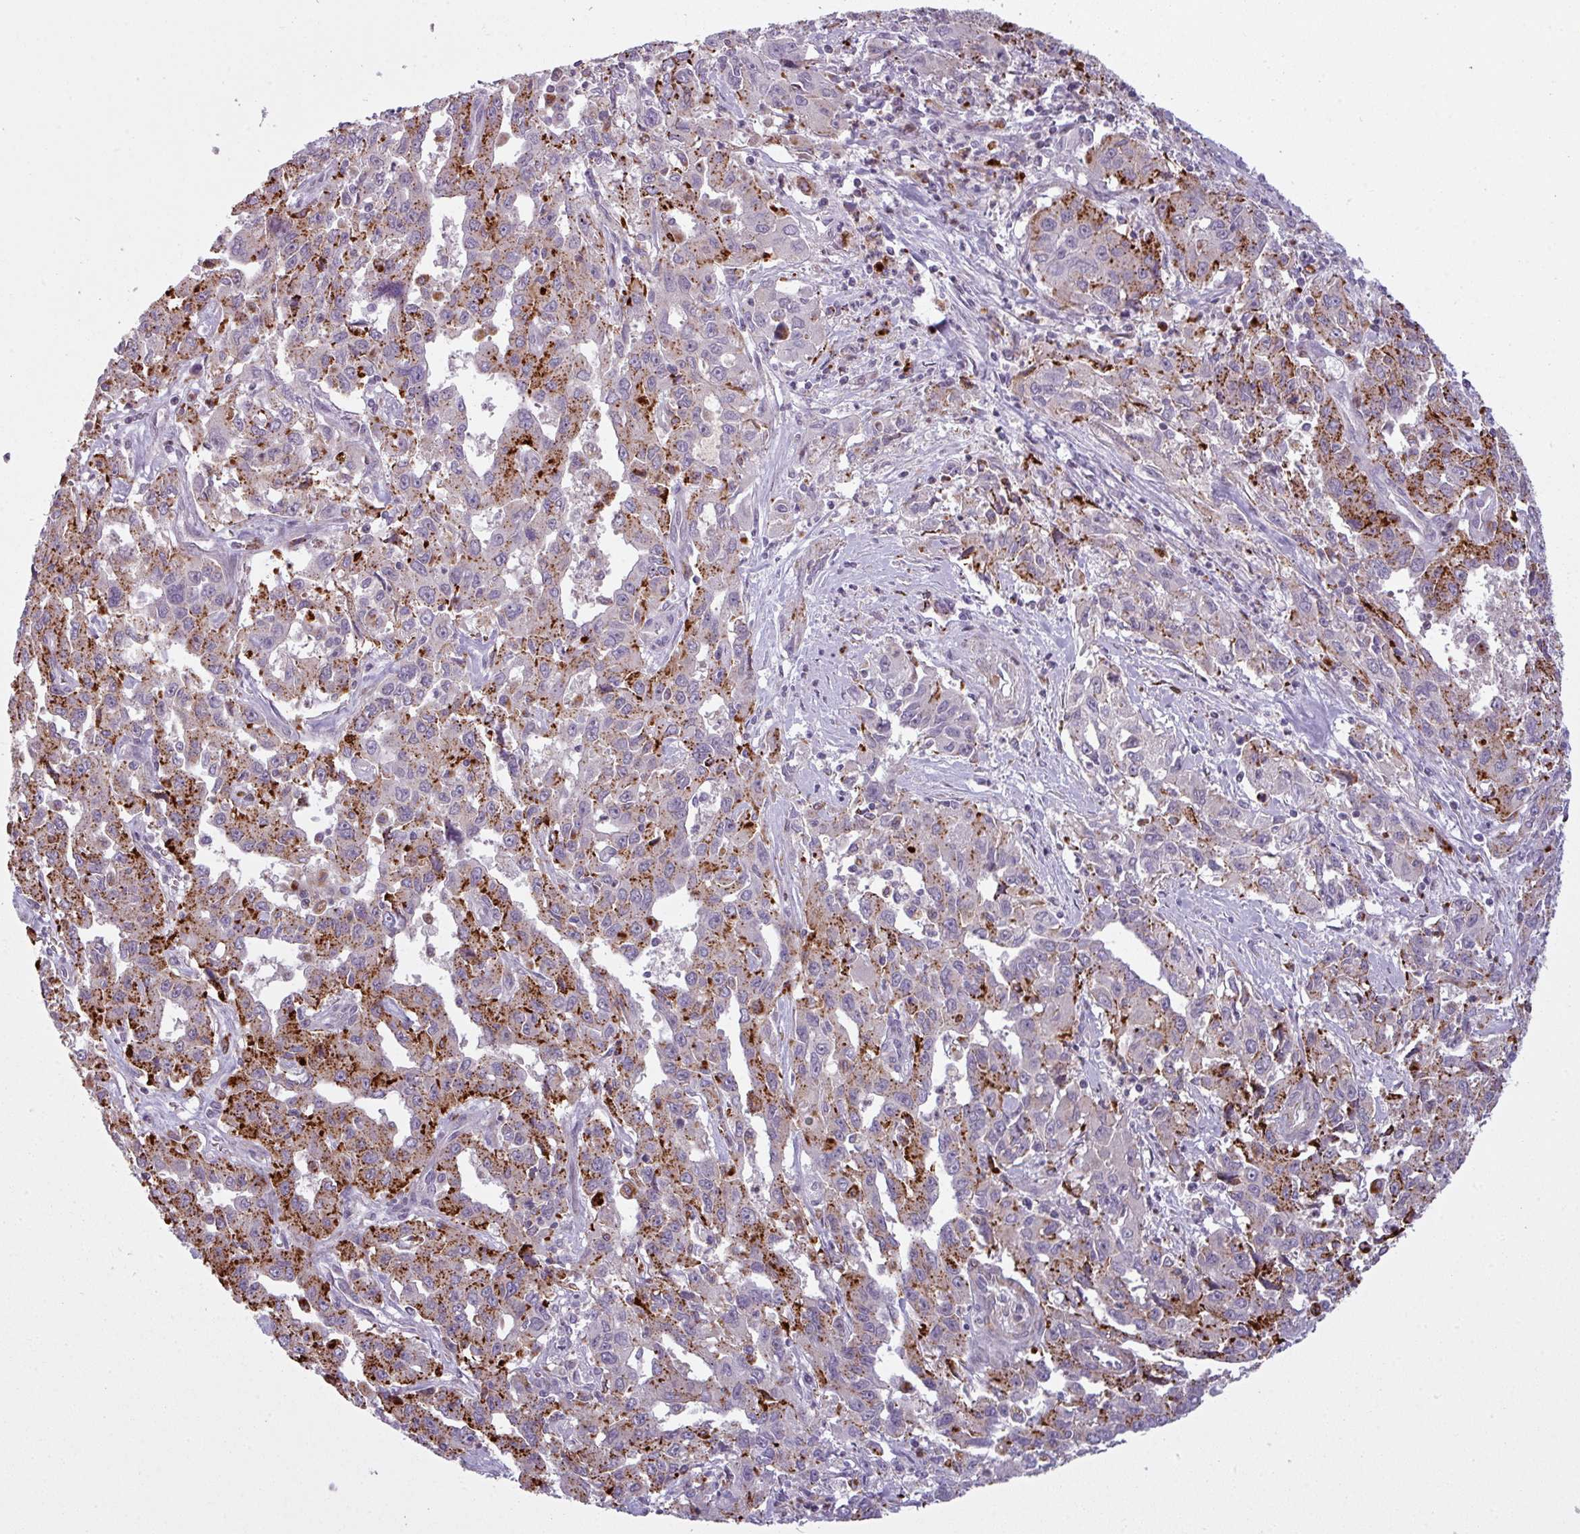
{"staining": {"intensity": "strong", "quantity": "25%-75%", "location": "cytoplasmic/membranous"}, "tissue": "liver cancer", "cell_type": "Tumor cells", "image_type": "cancer", "snomed": [{"axis": "morphology", "description": "Carcinoma, Hepatocellular, NOS"}, {"axis": "topography", "description": "Liver"}], "caption": "Liver hepatocellular carcinoma was stained to show a protein in brown. There is high levels of strong cytoplasmic/membranous staining in about 25%-75% of tumor cells. Nuclei are stained in blue.", "gene": "MAP7D2", "patient": {"sex": "male", "age": 63}}